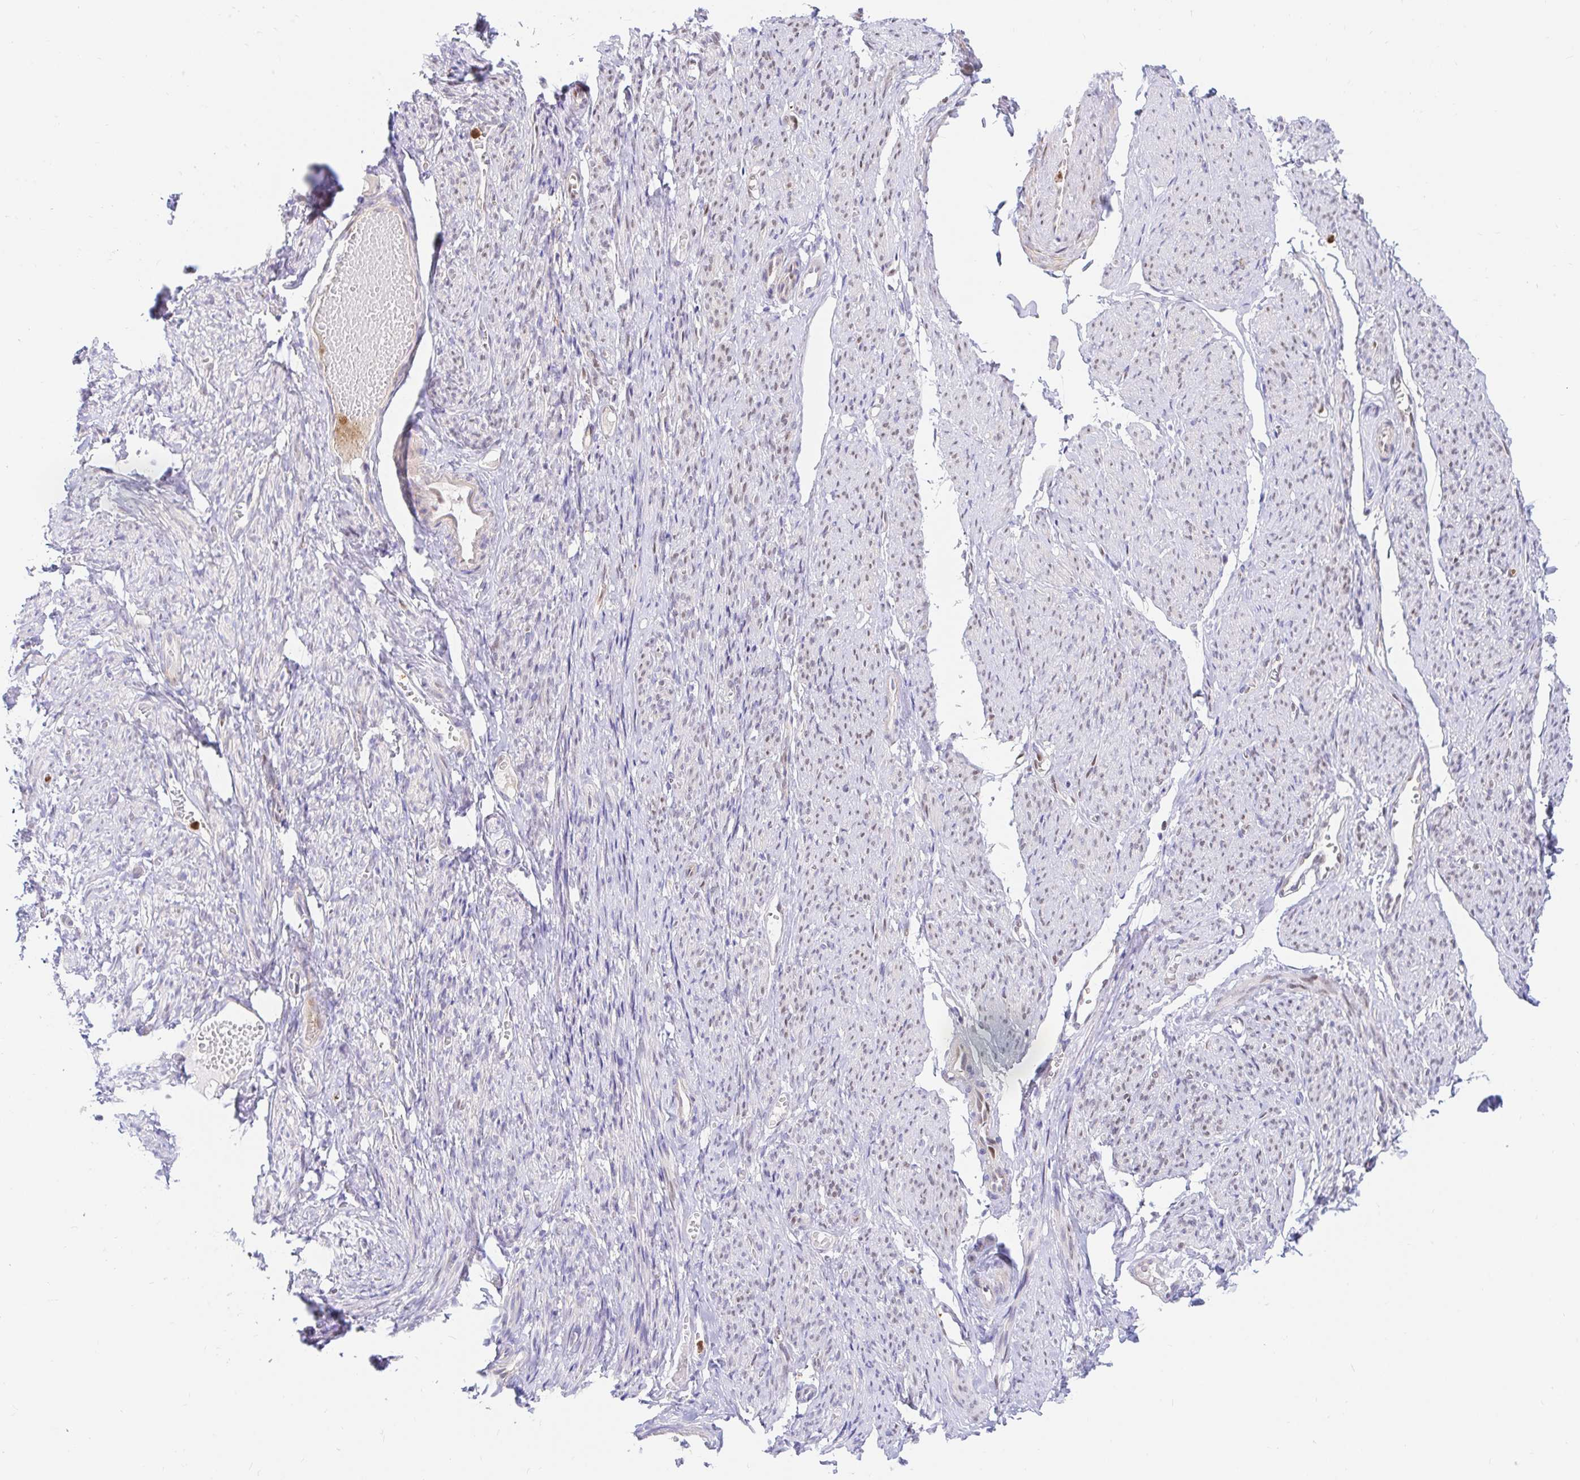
{"staining": {"intensity": "moderate", "quantity": "25%-75%", "location": "nuclear"}, "tissue": "smooth muscle", "cell_type": "Smooth muscle cells", "image_type": "normal", "snomed": [{"axis": "morphology", "description": "Normal tissue, NOS"}, {"axis": "topography", "description": "Smooth muscle"}], "caption": "A high-resolution photomicrograph shows immunohistochemistry staining of normal smooth muscle, which exhibits moderate nuclear expression in about 25%-75% of smooth muscle cells.", "gene": "HINFP", "patient": {"sex": "female", "age": 65}}